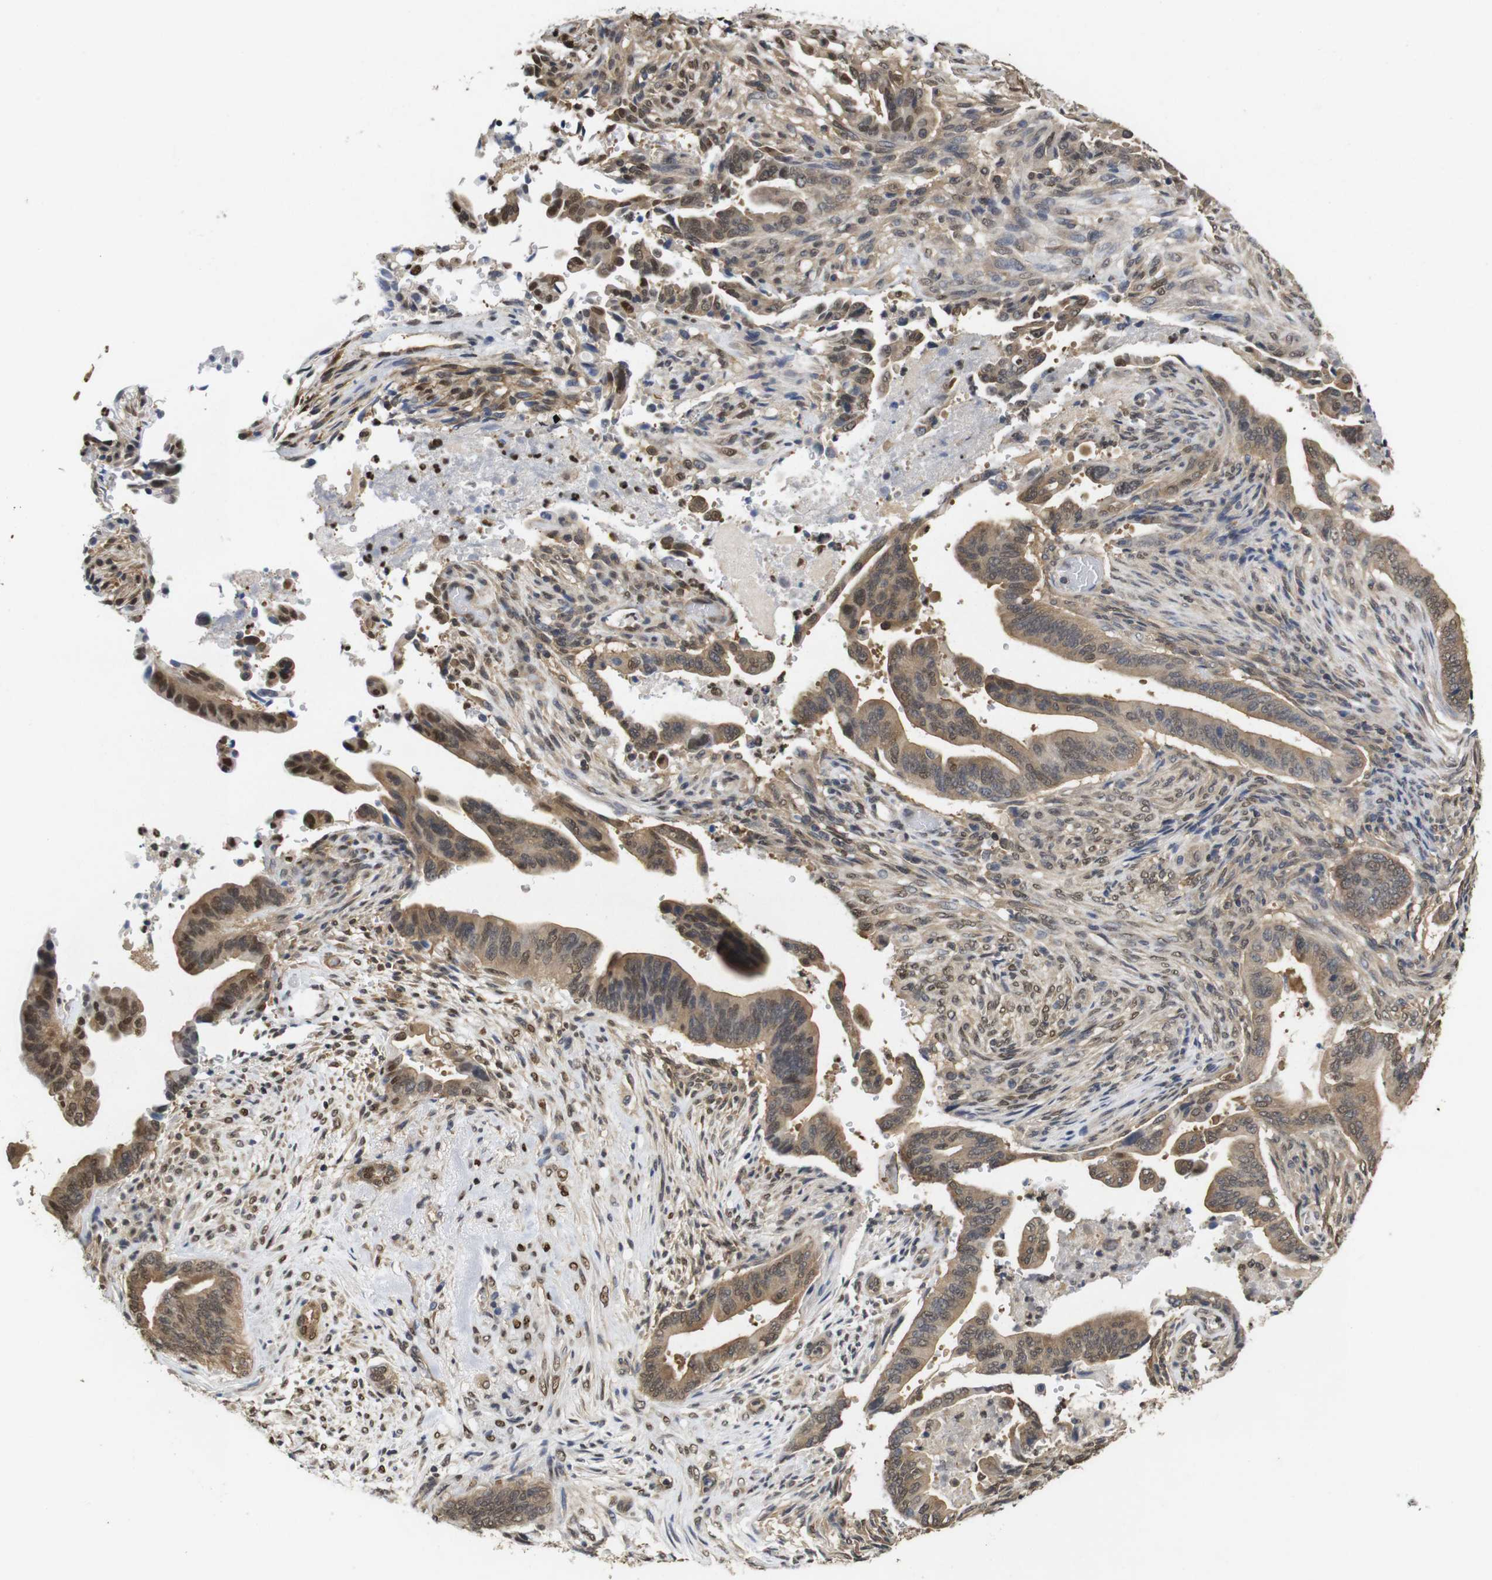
{"staining": {"intensity": "moderate", "quantity": ">75%", "location": "cytoplasmic/membranous,nuclear"}, "tissue": "pancreatic cancer", "cell_type": "Tumor cells", "image_type": "cancer", "snomed": [{"axis": "morphology", "description": "Adenocarcinoma, NOS"}, {"axis": "topography", "description": "Pancreas"}], "caption": "An image of human pancreatic adenocarcinoma stained for a protein shows moderate cytoplasmic/membranous and nuclear brown staining in tumor cells.", "gene": "SUMO3", "patient": {"sex": "male", "age": 70}}